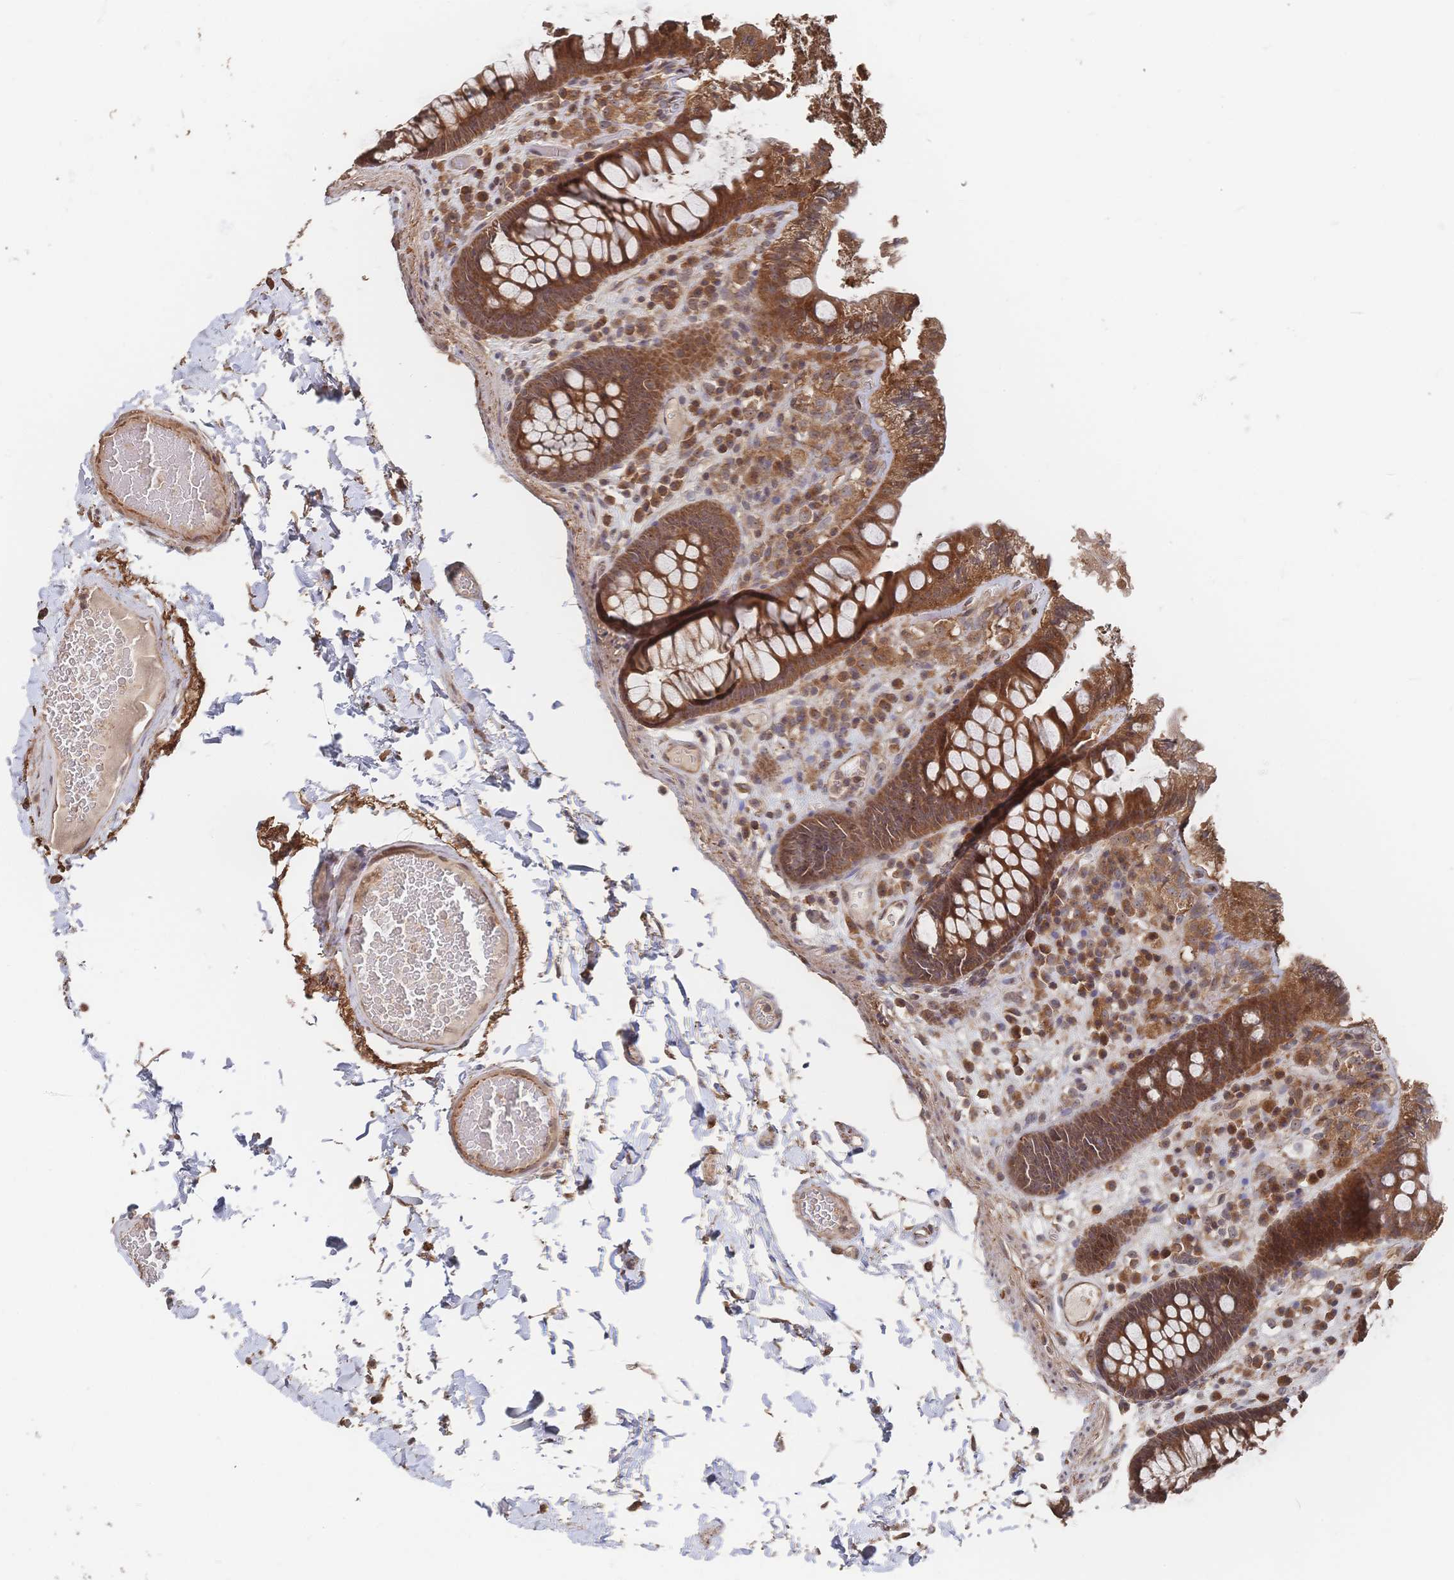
{"staining": {"intensity": "weak", "quantity": ">75%", "location": "cytoplasmic/membranous"}, "tissue": "colon", "cell_type": "Endothelial cells", "image_type": "normal", "snomed": [{"axis": "morphology", "description": "Normal tissue, NOS"}, {"axis": "topography", "description": "Colon"}, {"axis": "topography", "description": "Peripheral nerve tissue"}], "caption": "Immunohistochemical staining of benign human colon shows weak cytoplasmic/membranous protein staining in about >75% of endothelial cells.", "gene": "DNAJA4", "patient": {"sex": "male", "age": 84}}